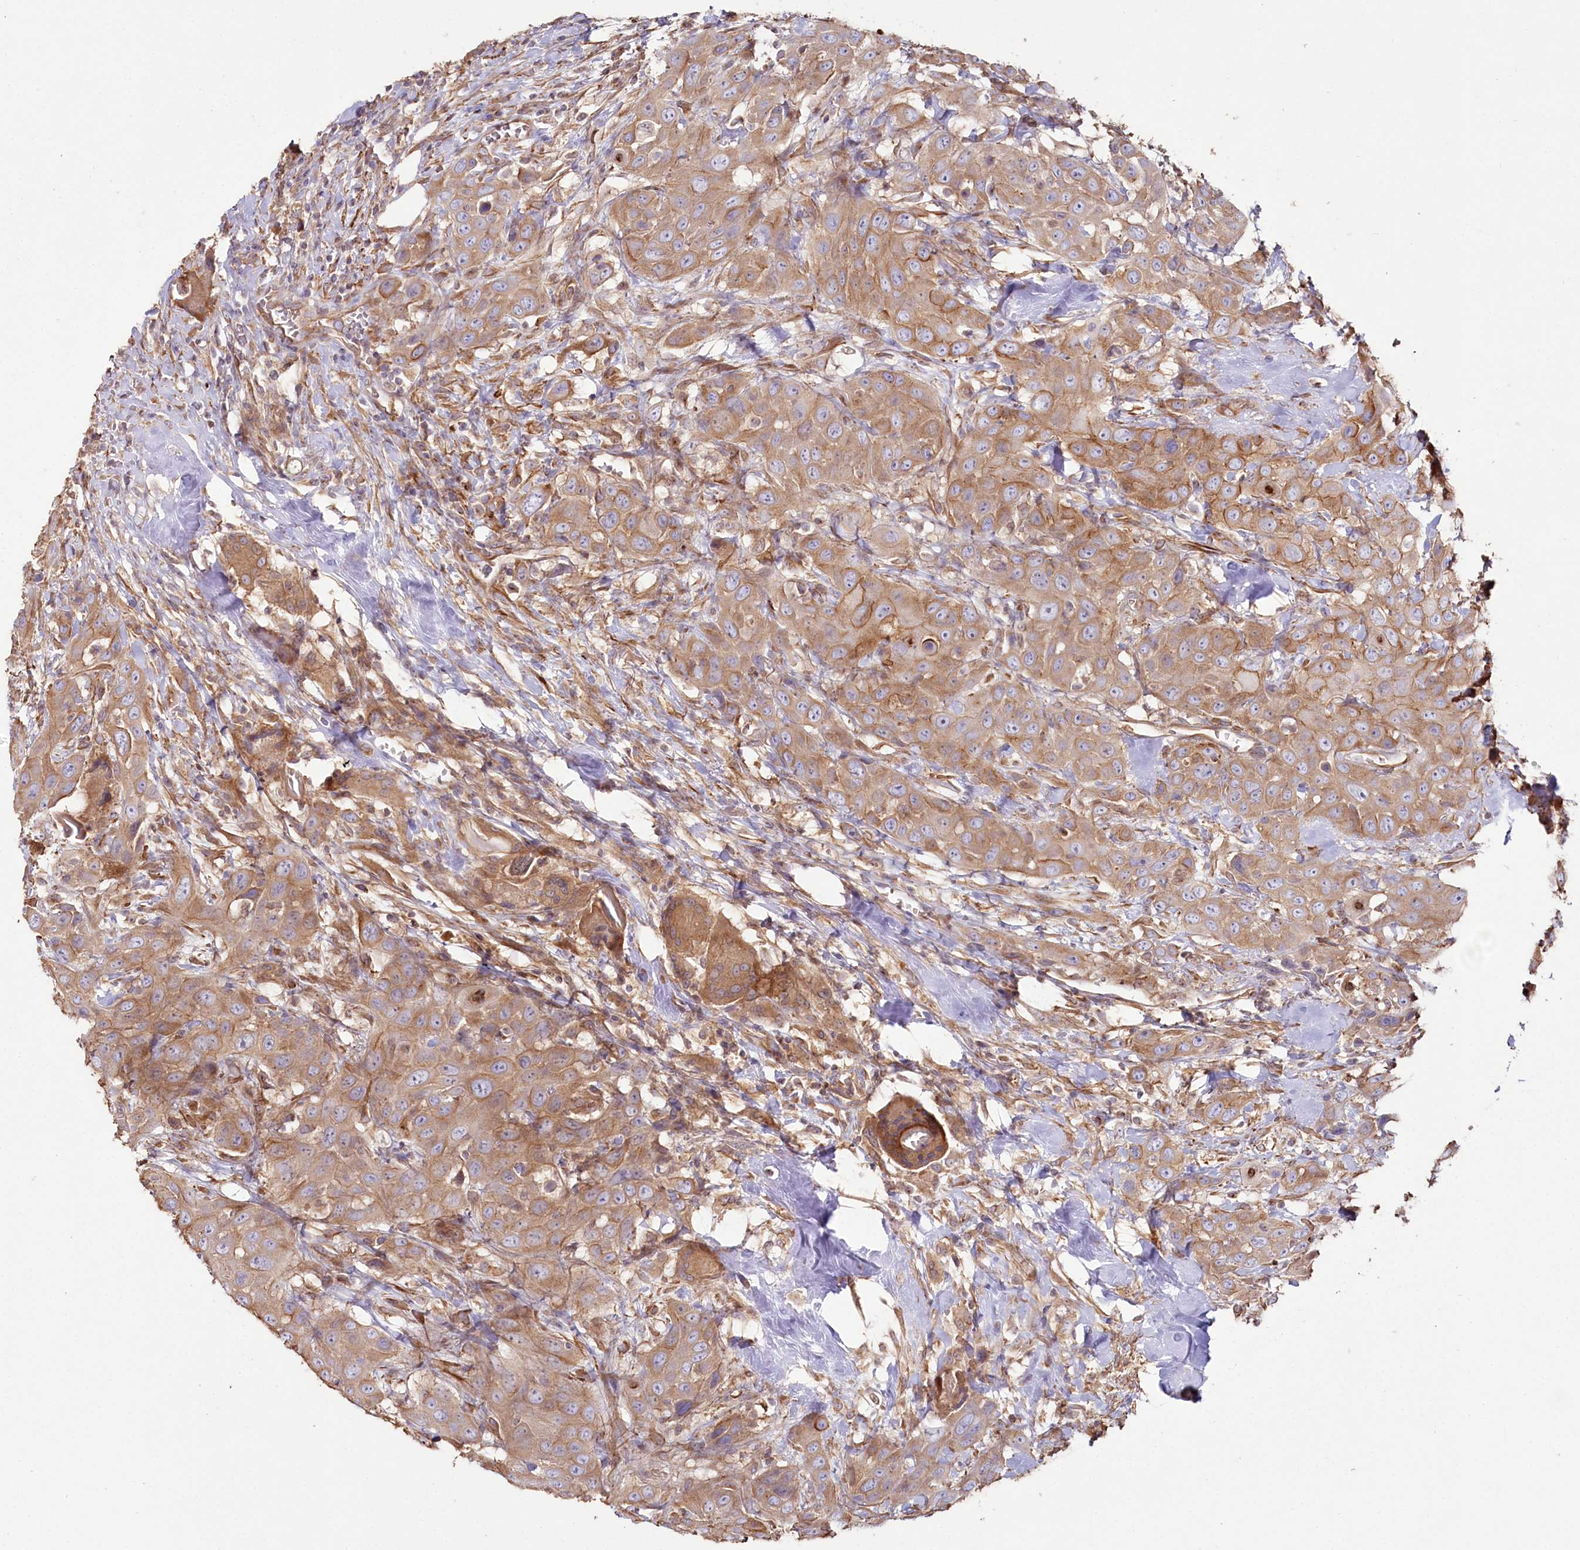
{"staining": {"intensity": "moderate", "quantity": ">75%", "location": "cytoplasmic/membranous"}, "tissue": "head and neck cancer", "cell_type": "Tumor cells", "image_type": "cancer", "snomed": [{"axis": "morphology", "description": "Squamous cell carcinoma, NOS"}, {"axis": "topography", "description": "Head-Neck"}], "caption": "DAB (3,3'-diaminobenzidine) immunohistochemical staining of head and neck cancer demonstrates moderate cytoplasmic/membranous protein expression in approximately >75% of tumor cells.", "gene": "SUMF1", "patient": {"sex": "male", "age": 81}}